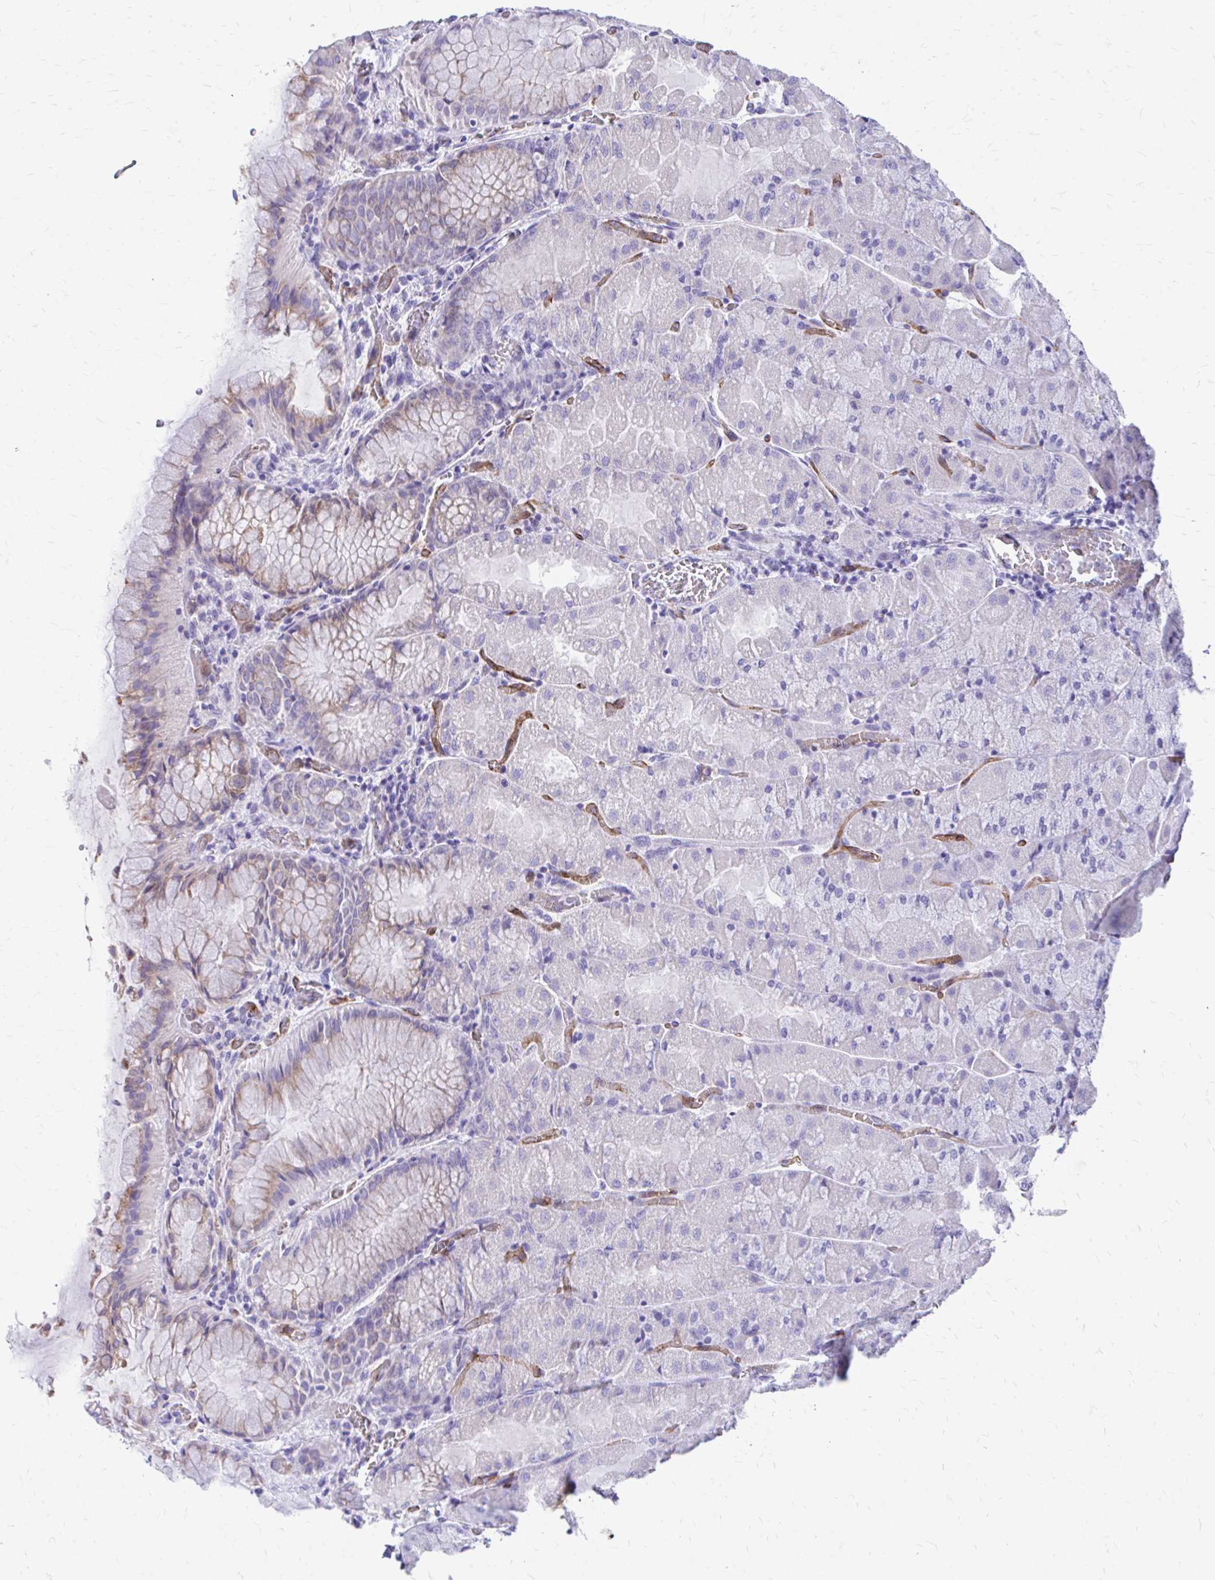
{"staining": {"intensity": "weak", "quantity": "25%-75%", "location": "cytoplasmic/membranous"}, "tissue": "stomach", "cell_type": "Glandular cells", "image_type": "normal", "snomed": [{"axis": "morphology", "description": "Normal tissue, NOS"}, {"axis": "topography", "description": "Stomach"}], "caption": "Immunohistochemical staining of benign human stomach shows low levels of weak cytoplasmic/membranous positivity in about 25%-75% of glandular cells.", "gene": "ENSG00000285953", "patient": {"sex": "female", "age": 61}}